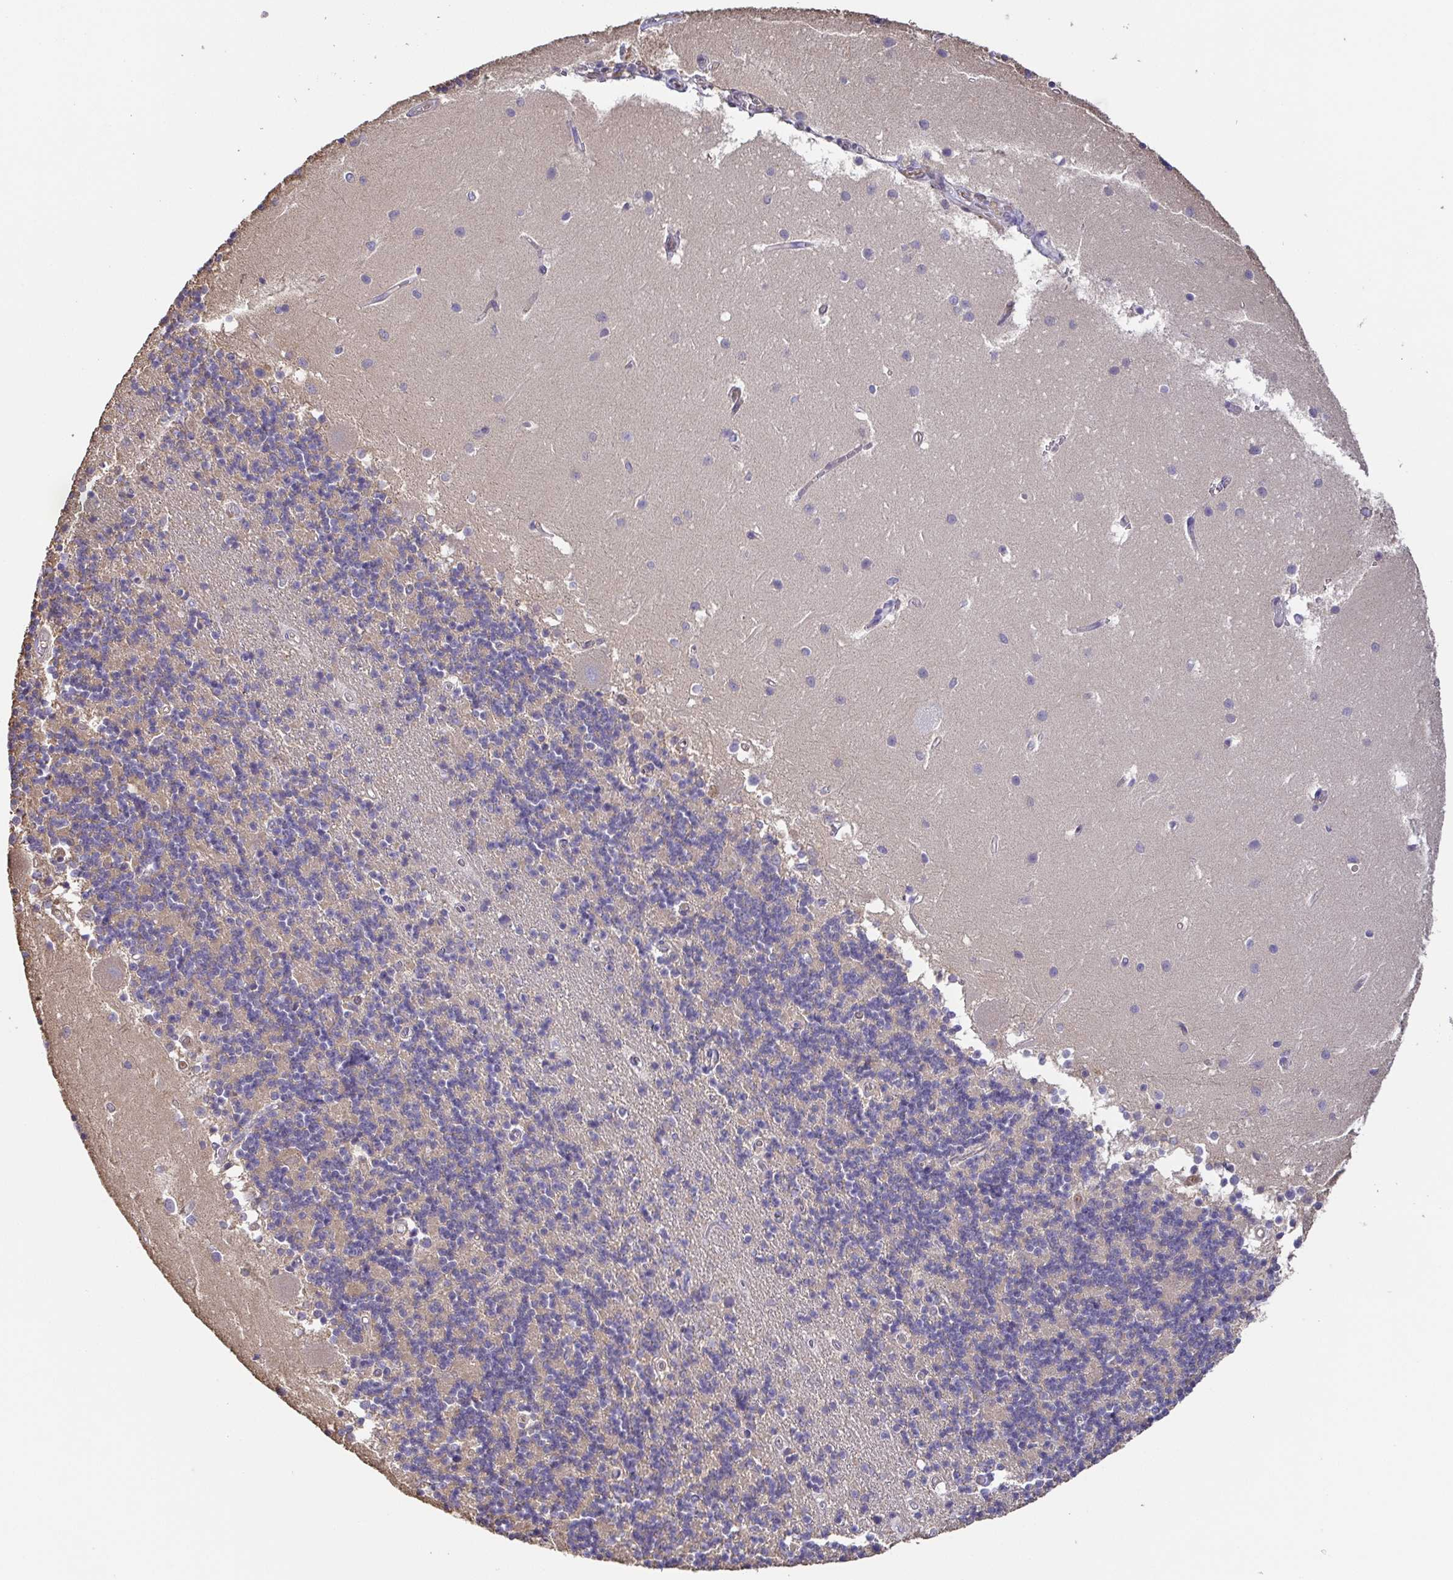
{"staining": {"intensity": "negative", "quantity": "none", "location": "none"}, "tissue": "cerebellum", "cell_type": "Cells in granular layer", "image_type": "normal", "snomed": [{"axis": "morphology", "description": "Normal tissue, NOS"}, {"axis": "topography", "description": "Cerebellum"}], "caption": "DAB (3,3'-diaminobenzidine) immunohistochemical staining of normal human cerebellum demonstrates no significant staining in cells in granular layer.", "gene": "EIF3D", "patient": {"sex": "male", "age": 54}}